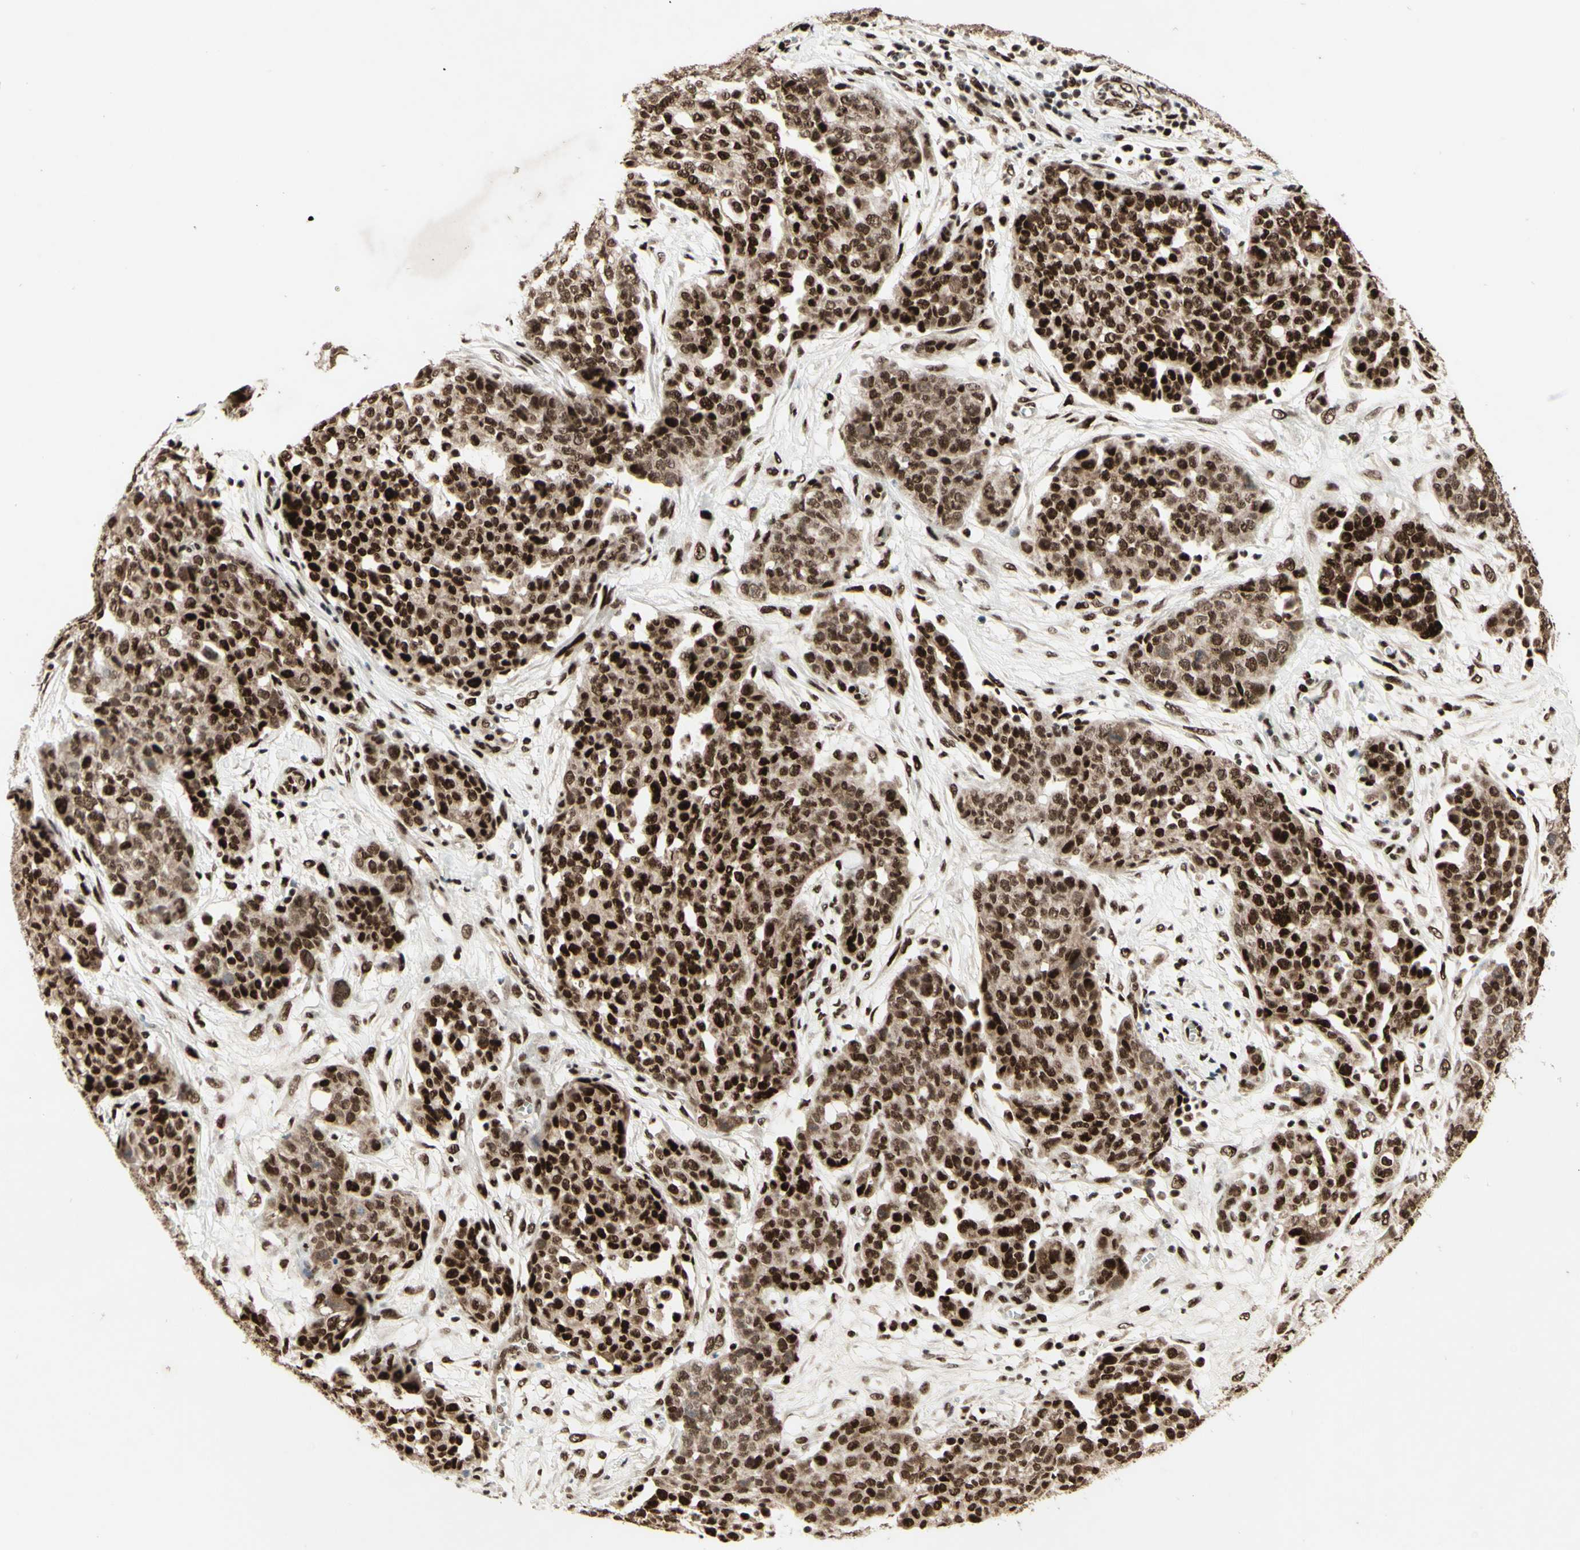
{"staining": {"intensity": "strong", "quantity": ">75%", "location": "nuclear"}, "tissue": "ovarian cancer", "cell_type": "Tumor cells", "image_type": "cancer", "snomed": [{"axis": "morphology", "description": "Cystadenocarcinoma, serous, NOS"}, {"axis": "topography", "description": "Soft tissue"}, {"axis": "topography", "description": "Ovary"}], "caption": "Immunohistochemistry (IHC) staining of ovarian serous cystadenocarcinoma, which exhibits high levels of strong nuclear expression in about >75% of tumor cells indicating strong nuclear protein expression. The staining was performed using DAB (3,3'-diaminobenzidine) (brown) for protein detection and nuclei were counterstained in hematoxylin (blue).", "gene": "NR3C1", "patient": {"sex": "female", "age": 57}}